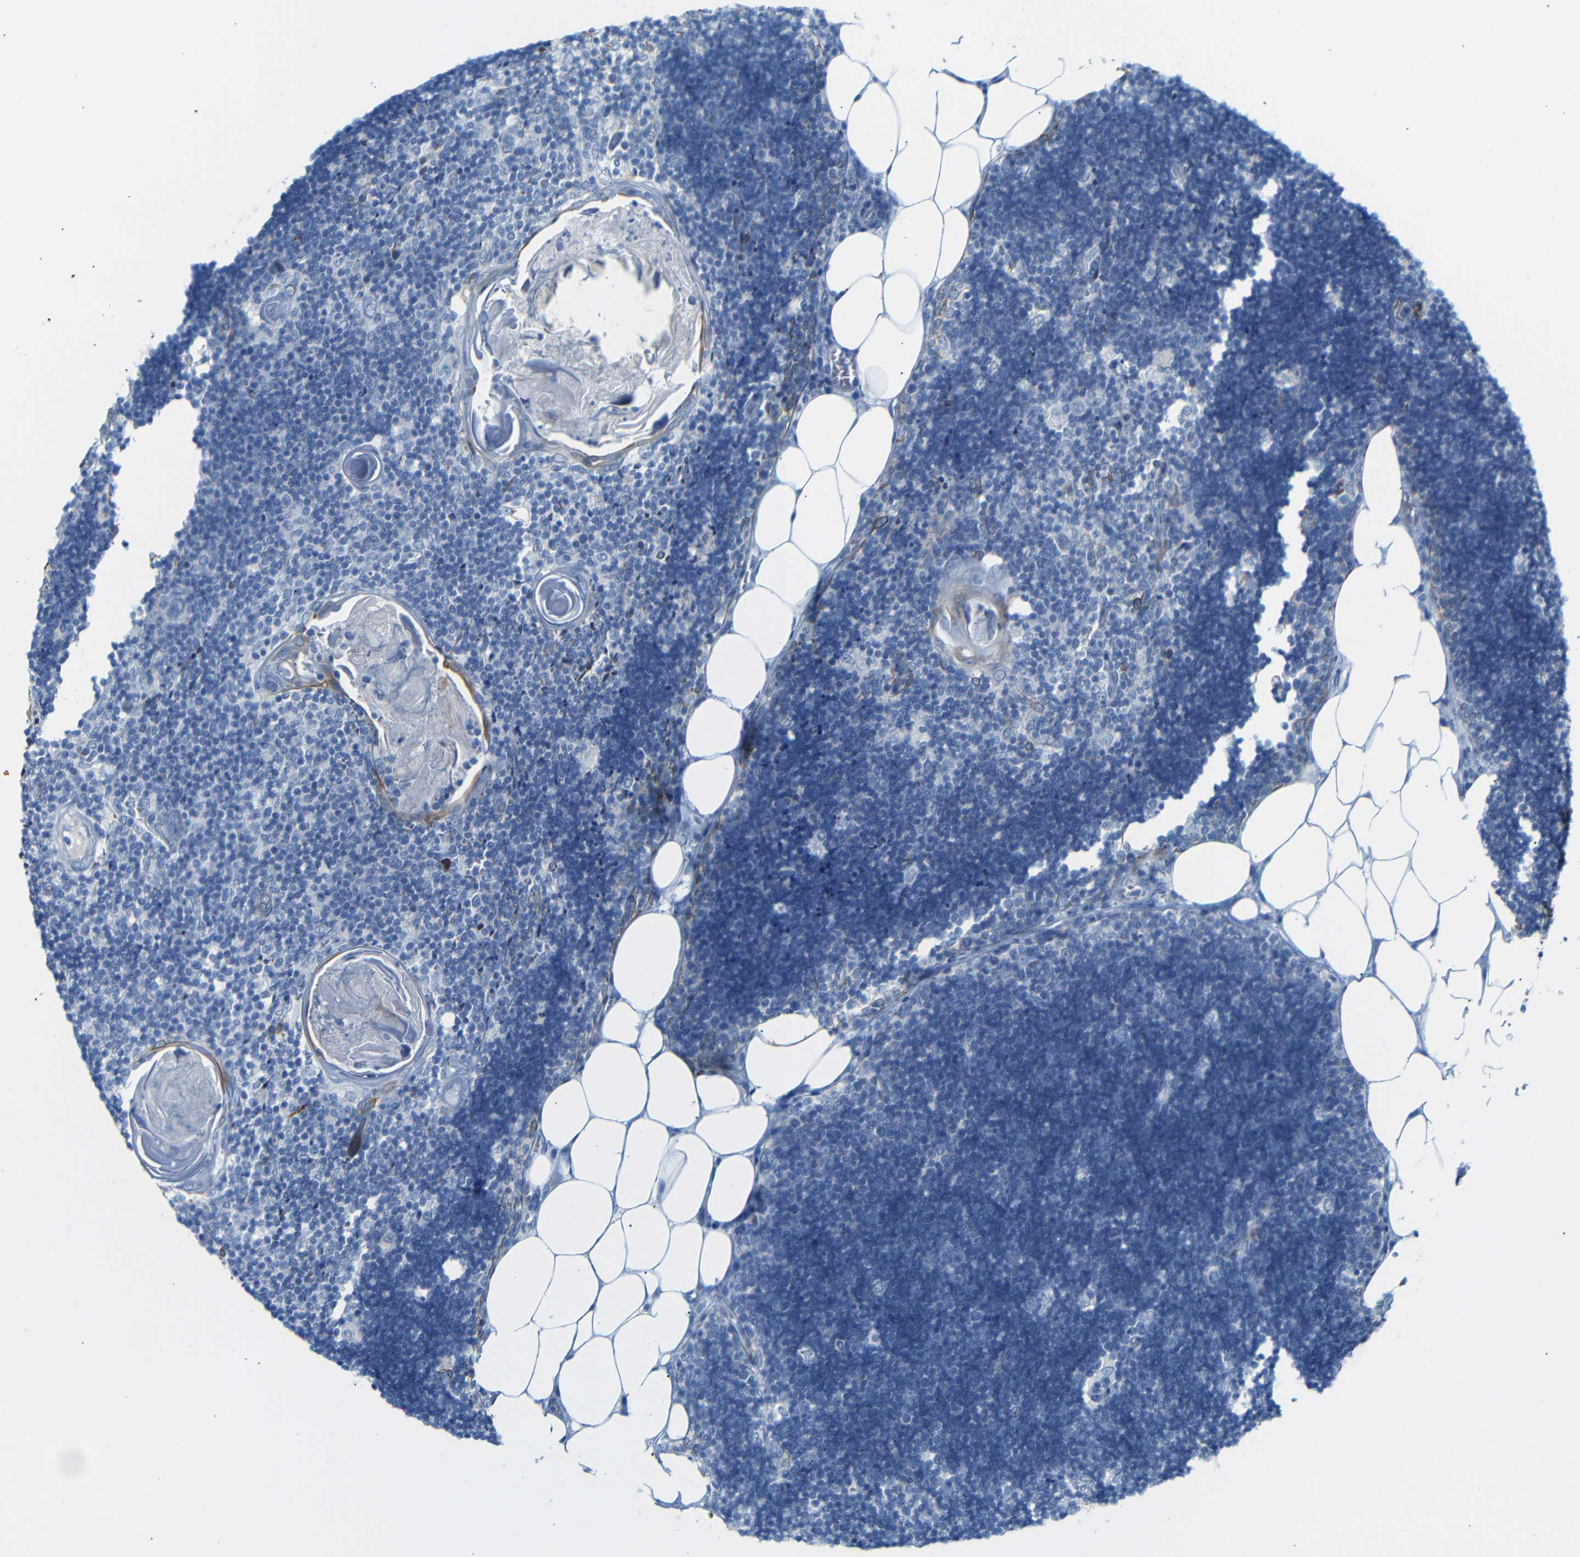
{"staining": {"intensity": "negative", "quantity": "none", "location": "none"}, "tissue": "lymph node", "cell_type": "Germinal center cells", "image_type": "normal", "snomed": [{"axis": "morphology", "description": "Normal tissue, NOS"}, {"axis": "topography", "description": "Lymph node"}], "caption": "Histopathology image shows no protein staining in germinal center cells of normal lymph node. (Immunohistochemistry, brightfield microscopy, high magnification).", "gene": "DYNAP", "patient": {"sex": "male", "age": 33}}